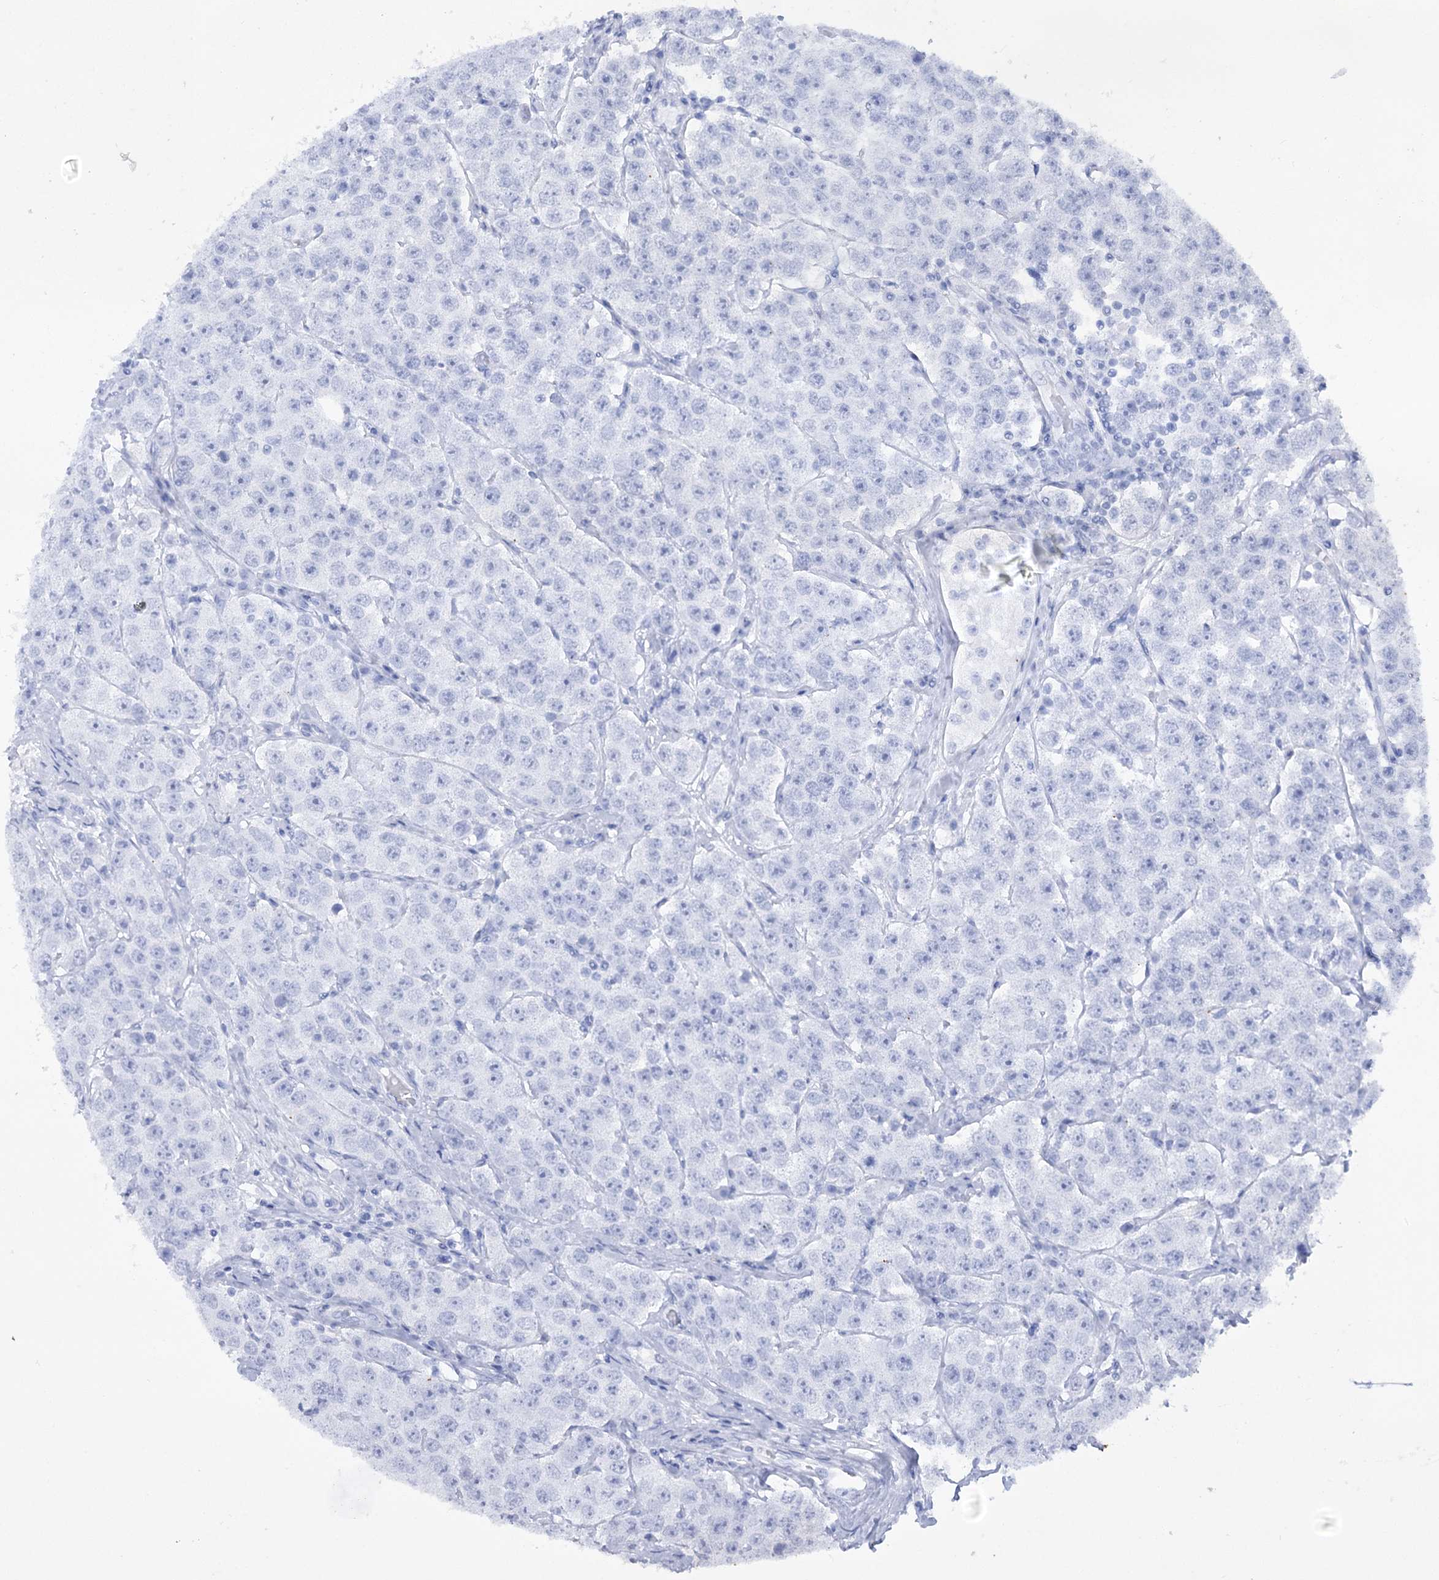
{"staining": {"intensity": "negative", "quantity": "none", "location": "none"}, "tissue": "testis cancer", "cell_type": "Tumor cells", "image_type": "cancer", "snomed": [{"axis": "morphology", "description": "Seminoma, NOS"}, {"axis": "topography", "description": "Testis"}], "caption": "Tumor cells are negative for brown protein staining in testis cancer.", "gene": "SIAE", "patient": {"sex": "male", "age": 28}}